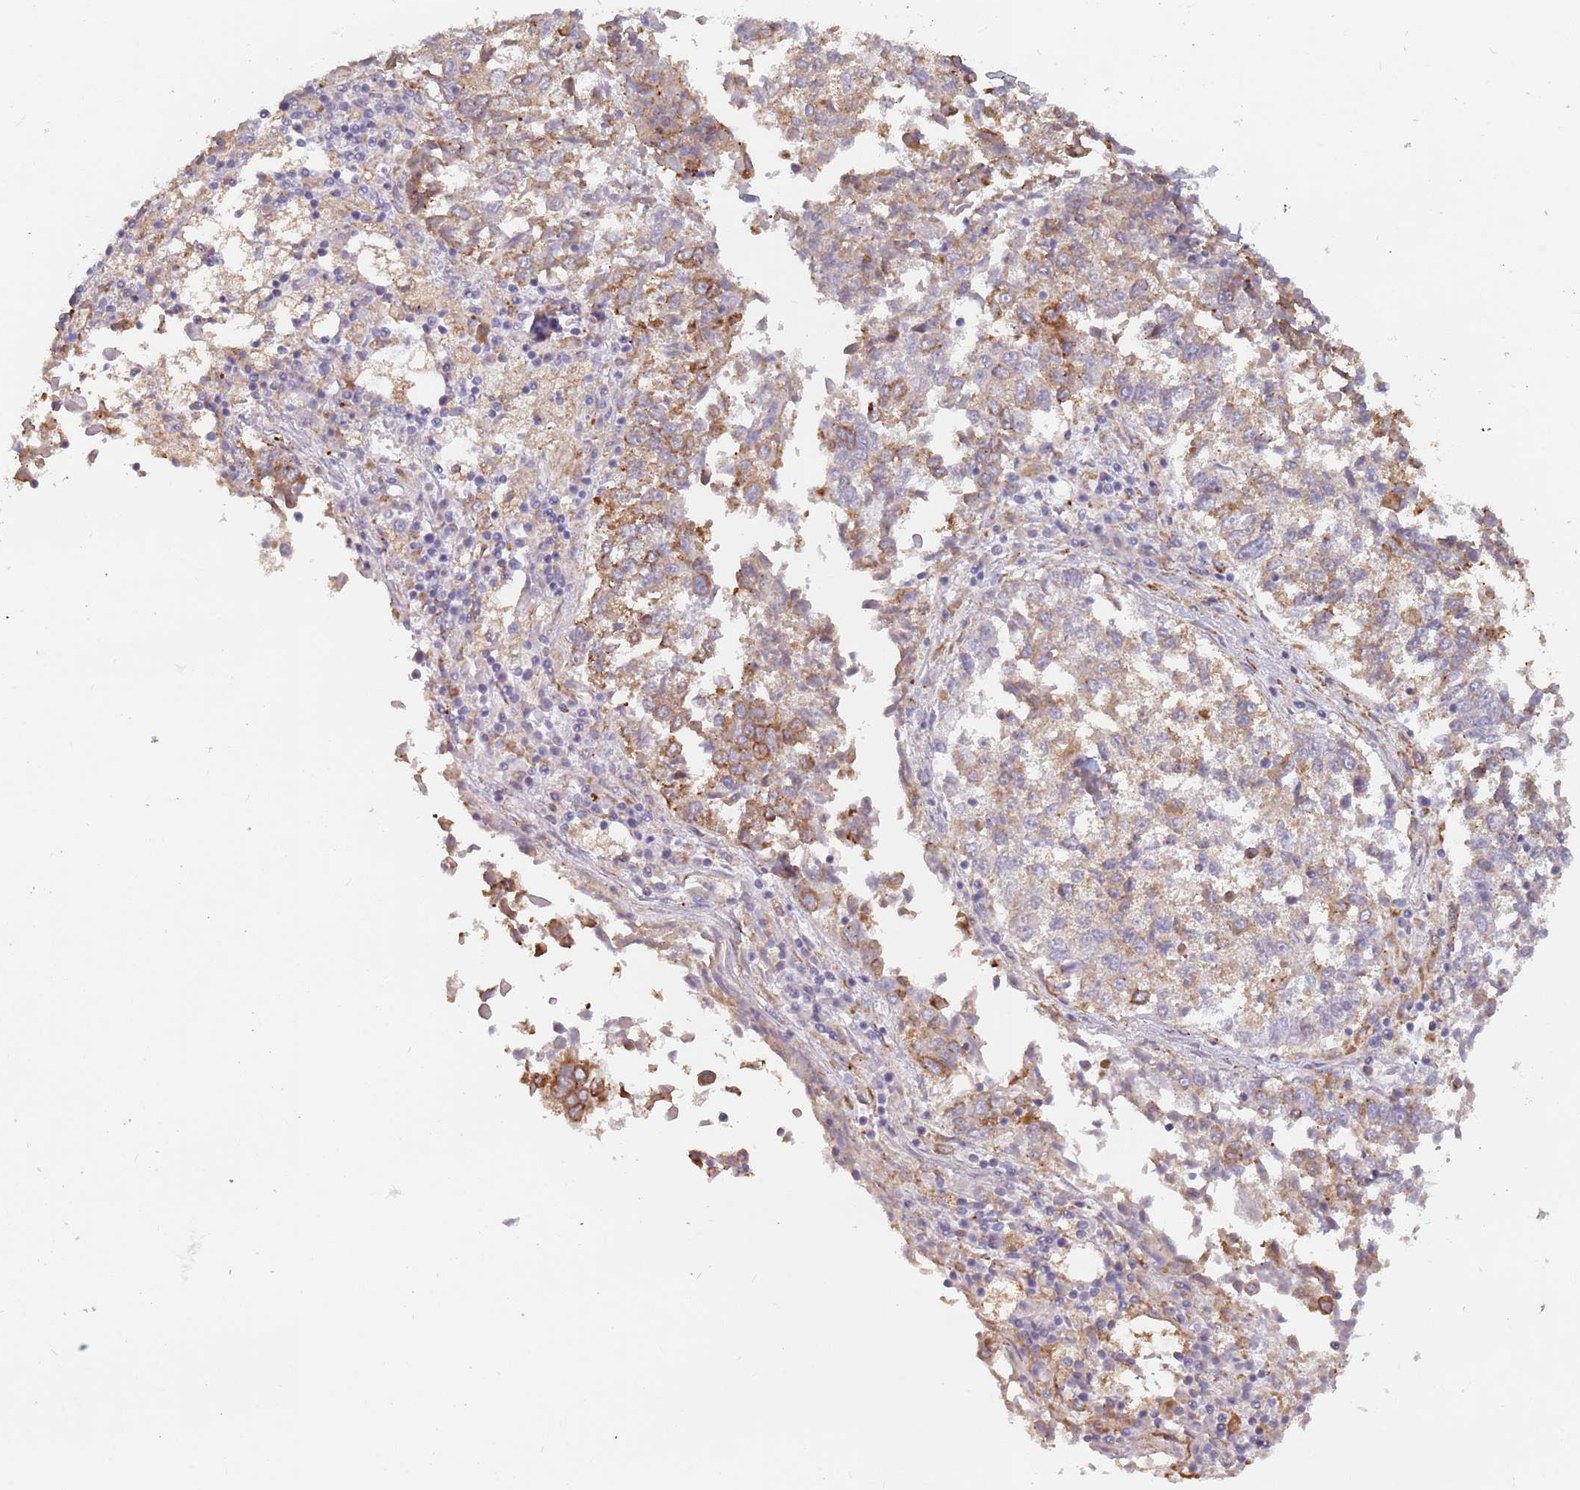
{"staining": {"intensity": "moderate", "quantity": "25%-75%", "location": "cytoplasmic/membranous"}, "tissue": "lung cancer", "cell_type": "Tumor cells", "image_type": "cancer", "snomed": [{"axis": "morphology", "description": "Squamous cell carcinoma, NOS"}, {"axis": "topography", "description": "Lung"}], "caption": "This histopathology image shows squamous cell carcinoma (lung) stained with immunohistochemistry (IHC) to label a protein in brown. The cytoplasmic/membranous of tumor cells show moderate positivity for the protein. Nuclei are counter-stained blue.", "gene": "RPS9", "patient": {"sex": "male", "age": 73}}